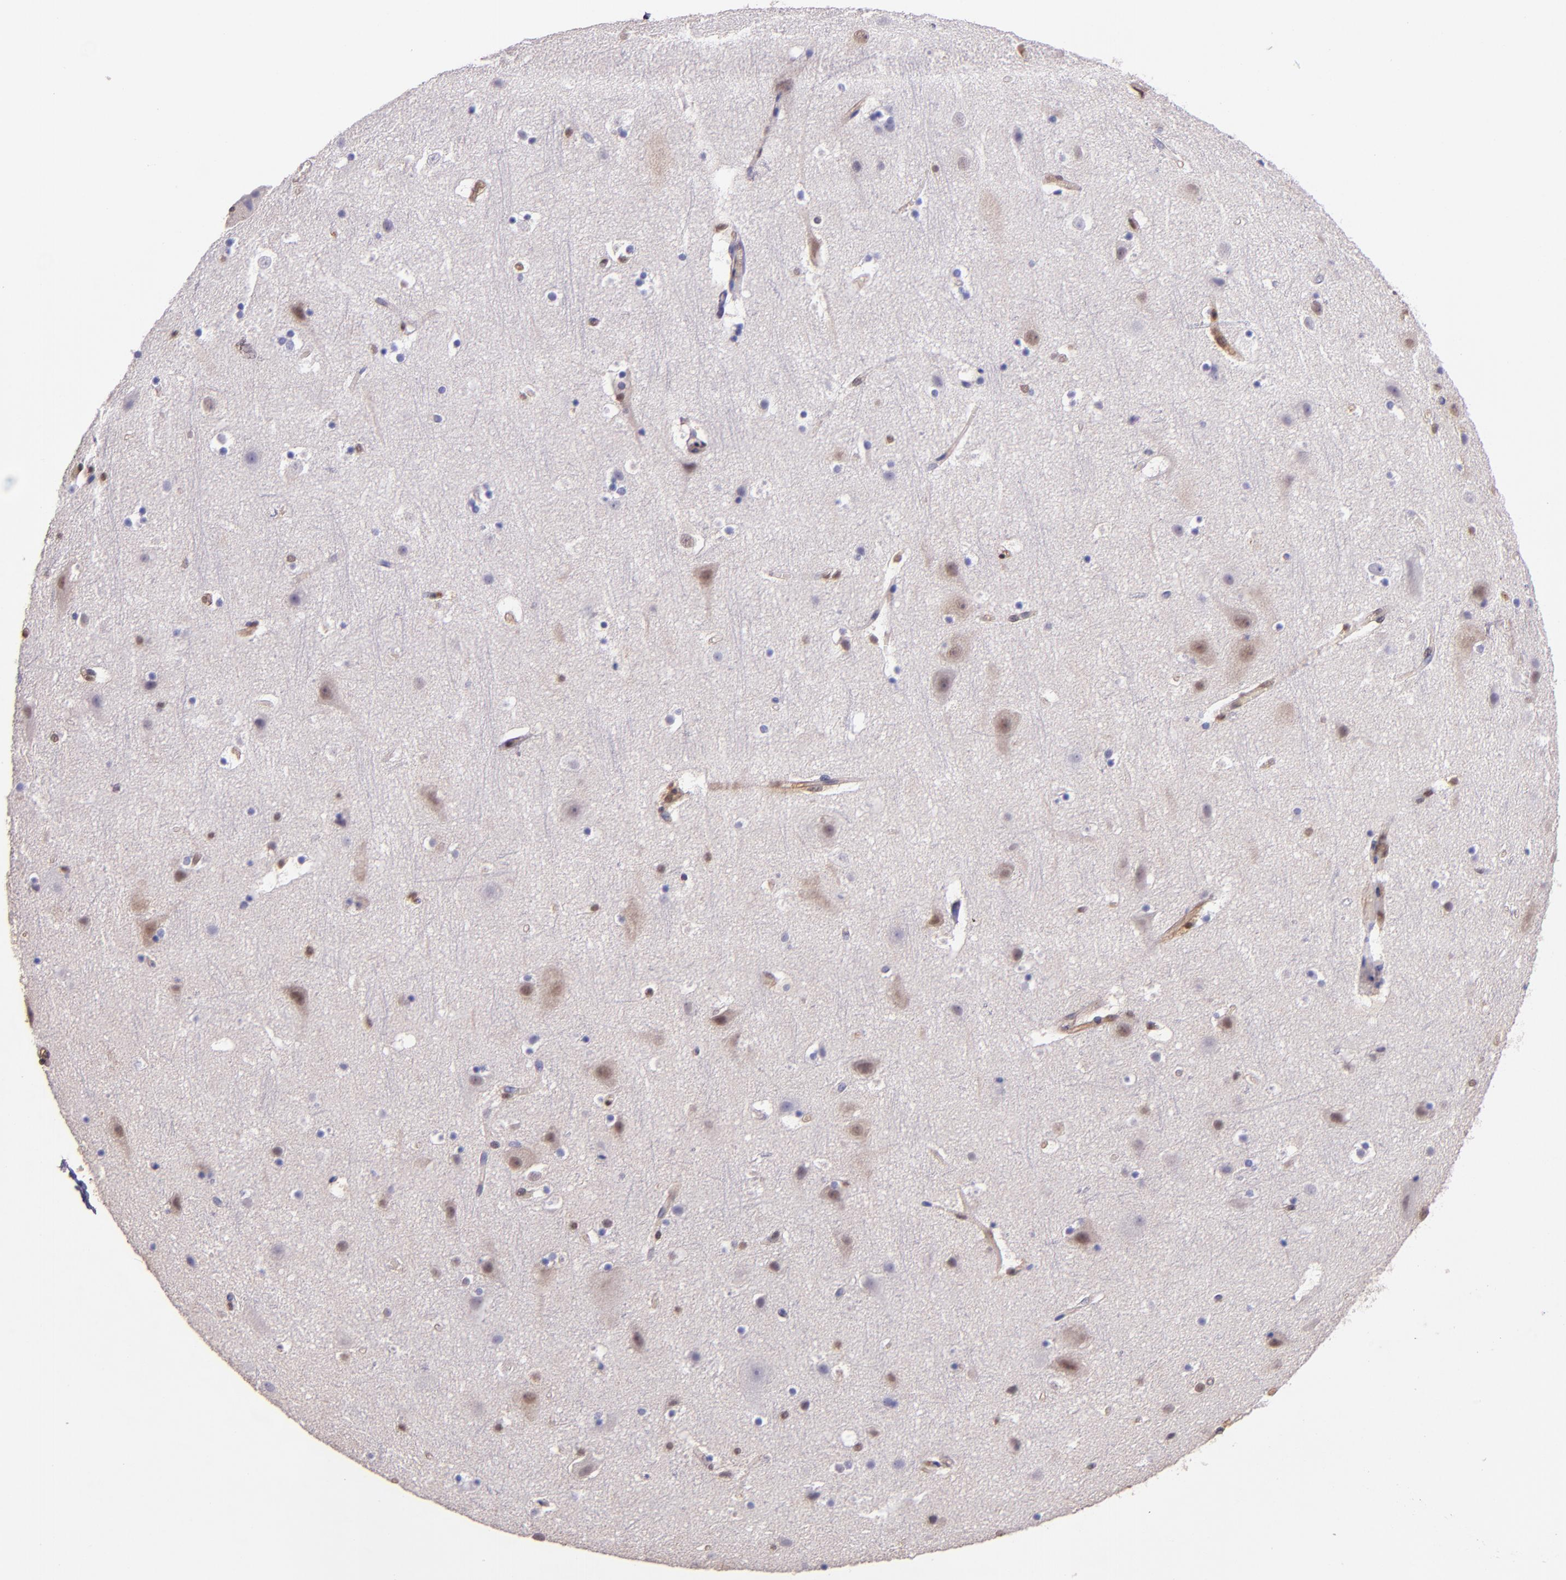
{"staining": {"intensity": "moderate", "quantity": "25%-75%", "location": "cytoplasmic/membranous,nuclear"}, "tissue": "cerebral cortex", "cell_type": "Endothelial cells", "image_type": "normal", "snomed": [{"axis": "morphology", "description": "Normal tissue, NOS"}, {"axis": "topography", "description": "Cerebral cortex"}], "caption": "The micrograph displays immunohistochemical staining of unremarkable cerebral cortex. There is moderate cytoplasmic/membranous,nuclear positivity is identified in approximately 25%-75% of endothelial cells.", "gene": "STAT6", "patient": {"sex": "male", "age": 45}}